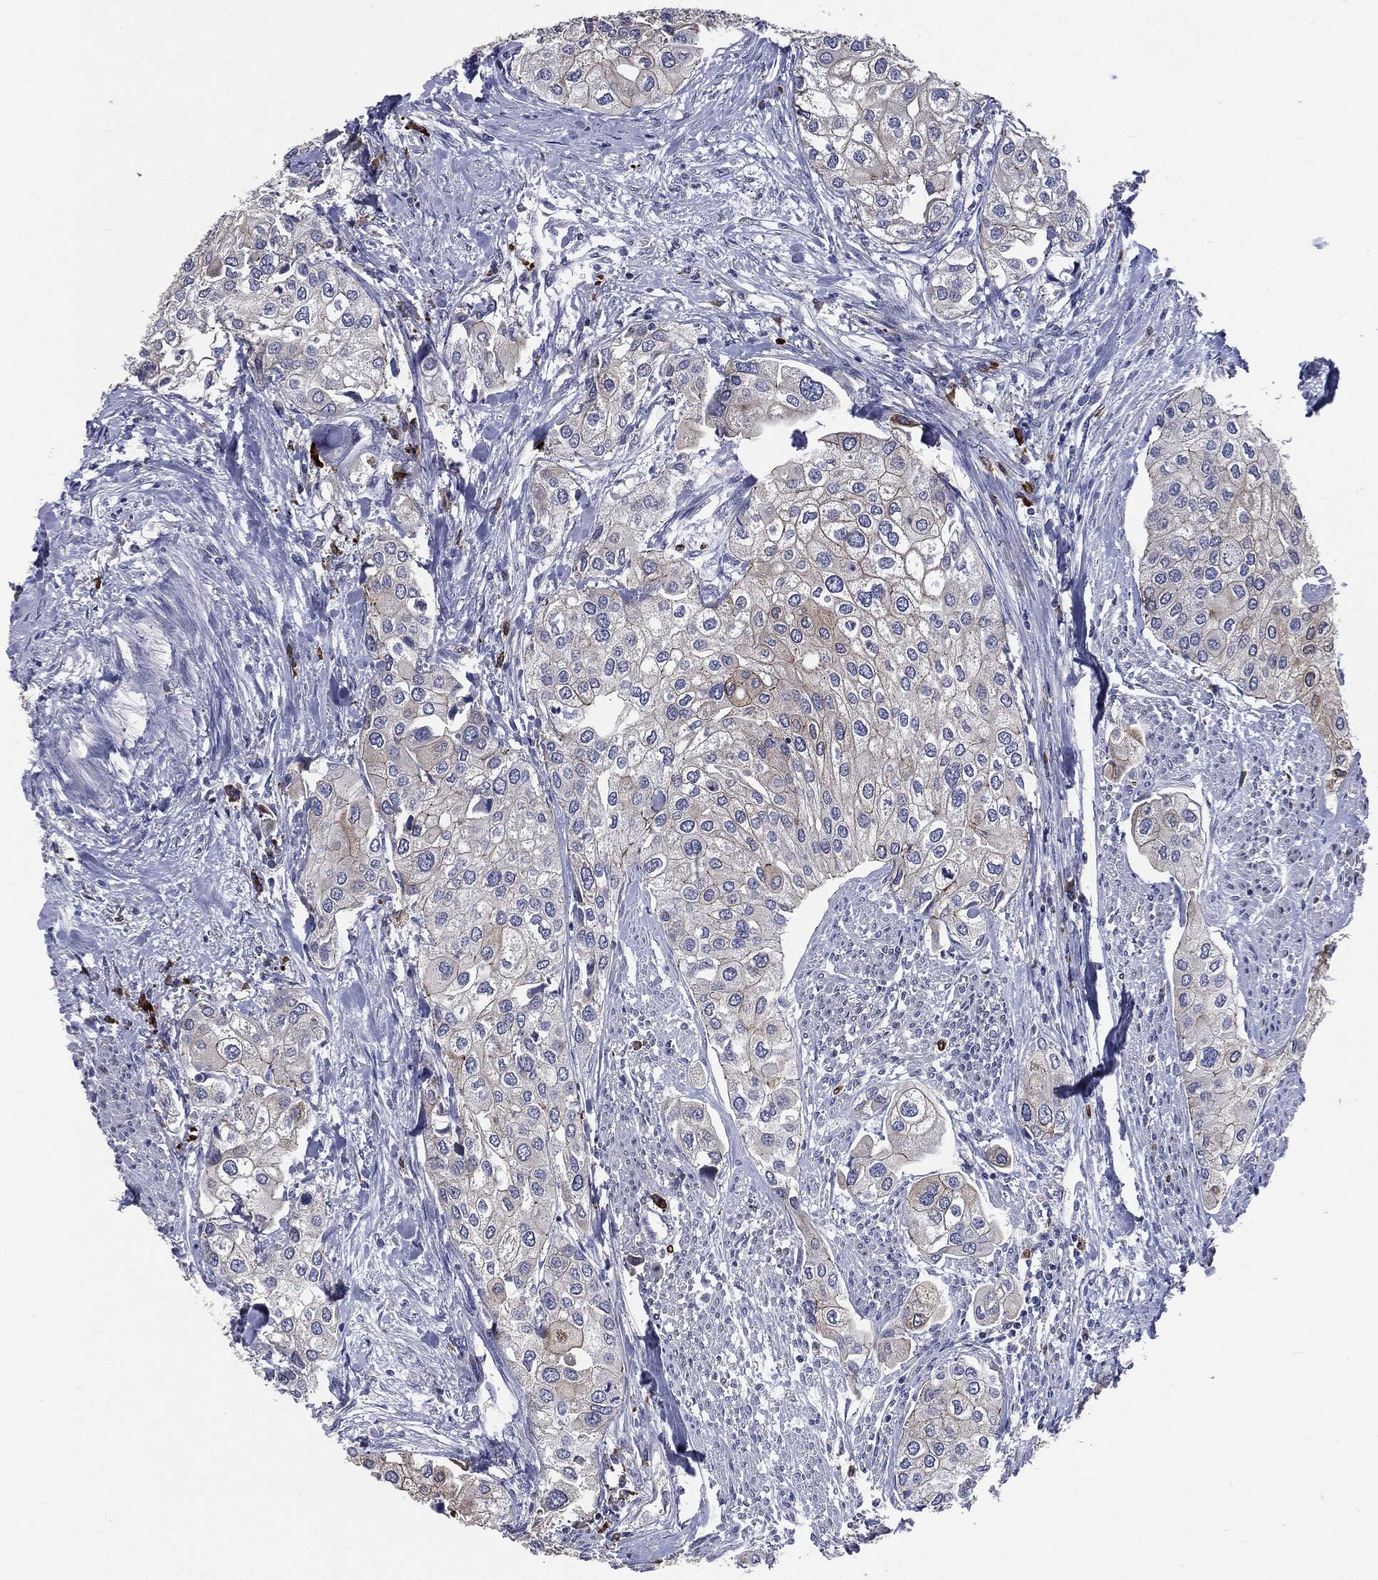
{"staining": {"intensity": "moderate", "quantity": "<25%", "location": "cytoplasmic/membranous"}, "tissue": "urothelial cancer", "cell_type": "Tumor cells", "image_type": "cancer", "snomed": [{"axis": "morphology", "description": "Urothelial carcinoma, High grade"}, {"axis": "topography", "description": "Urinary bladder"}], "caption": "Urothelial cancer stained for a protein (brown) shows moderate cytoplasmic/membranous positive expression in about <25% of tumor cells.", "gene": "PTGS2", "patient": {"sex": "male", "age": 64}}